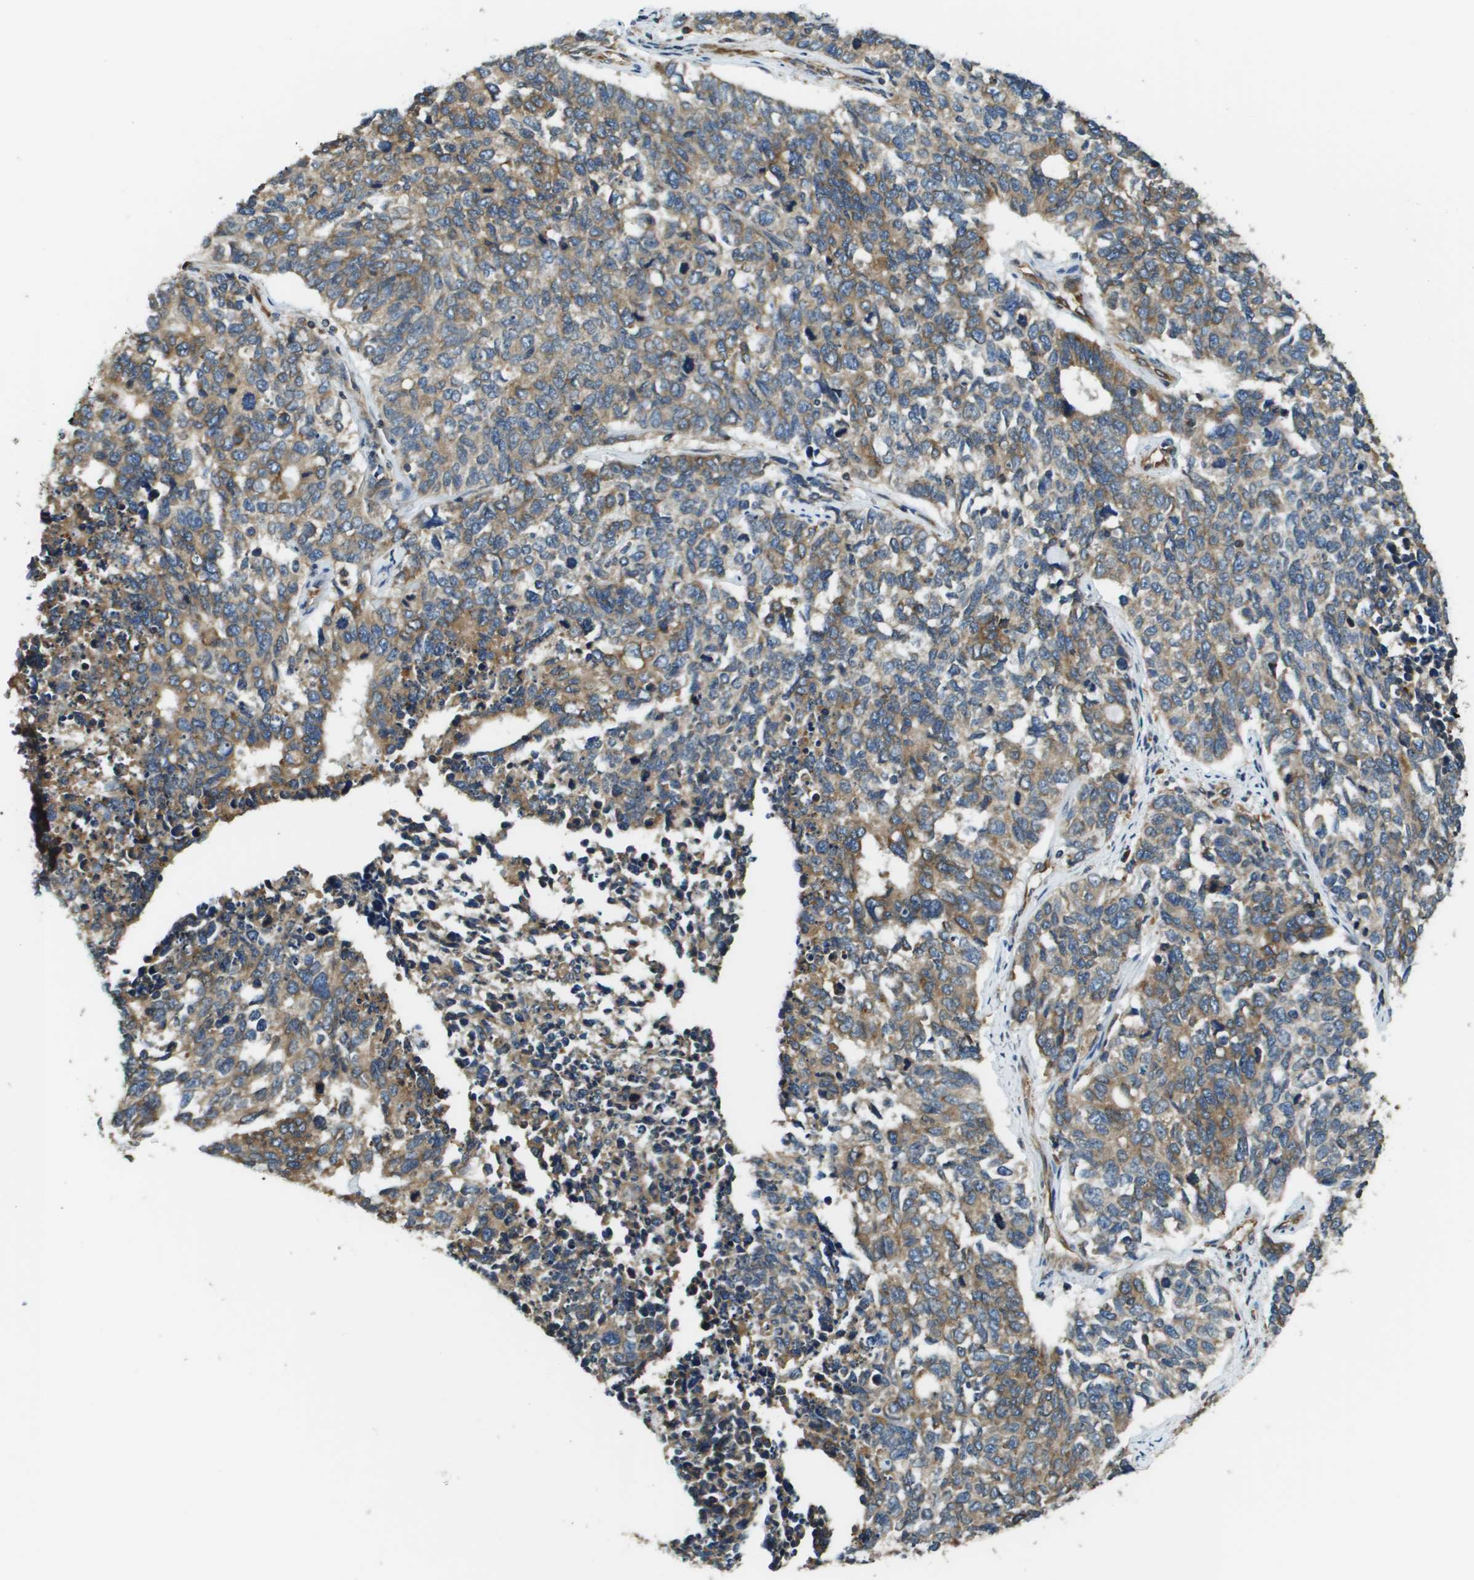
{"staining": {"intensity": "moderate", "quantity": ">75%", "location": "cytoplasmic/membranous"}, "tissue": "cervical cancer", "cell_type": "Tumor cells", "image_type": "cancer", "snomed": [{"axis": "morphology", "description": "Squamous cell carcinoma, NOS"}, {"axis": "topography", "description": "Cervix"}], "caption": "Cervical cancer tissue demonstrates moderate cytoplasmic/membranous staining in approximately >75% of tumor cells", "gene": "SEC62", "patient": {"sex": "female", "age": 63}}